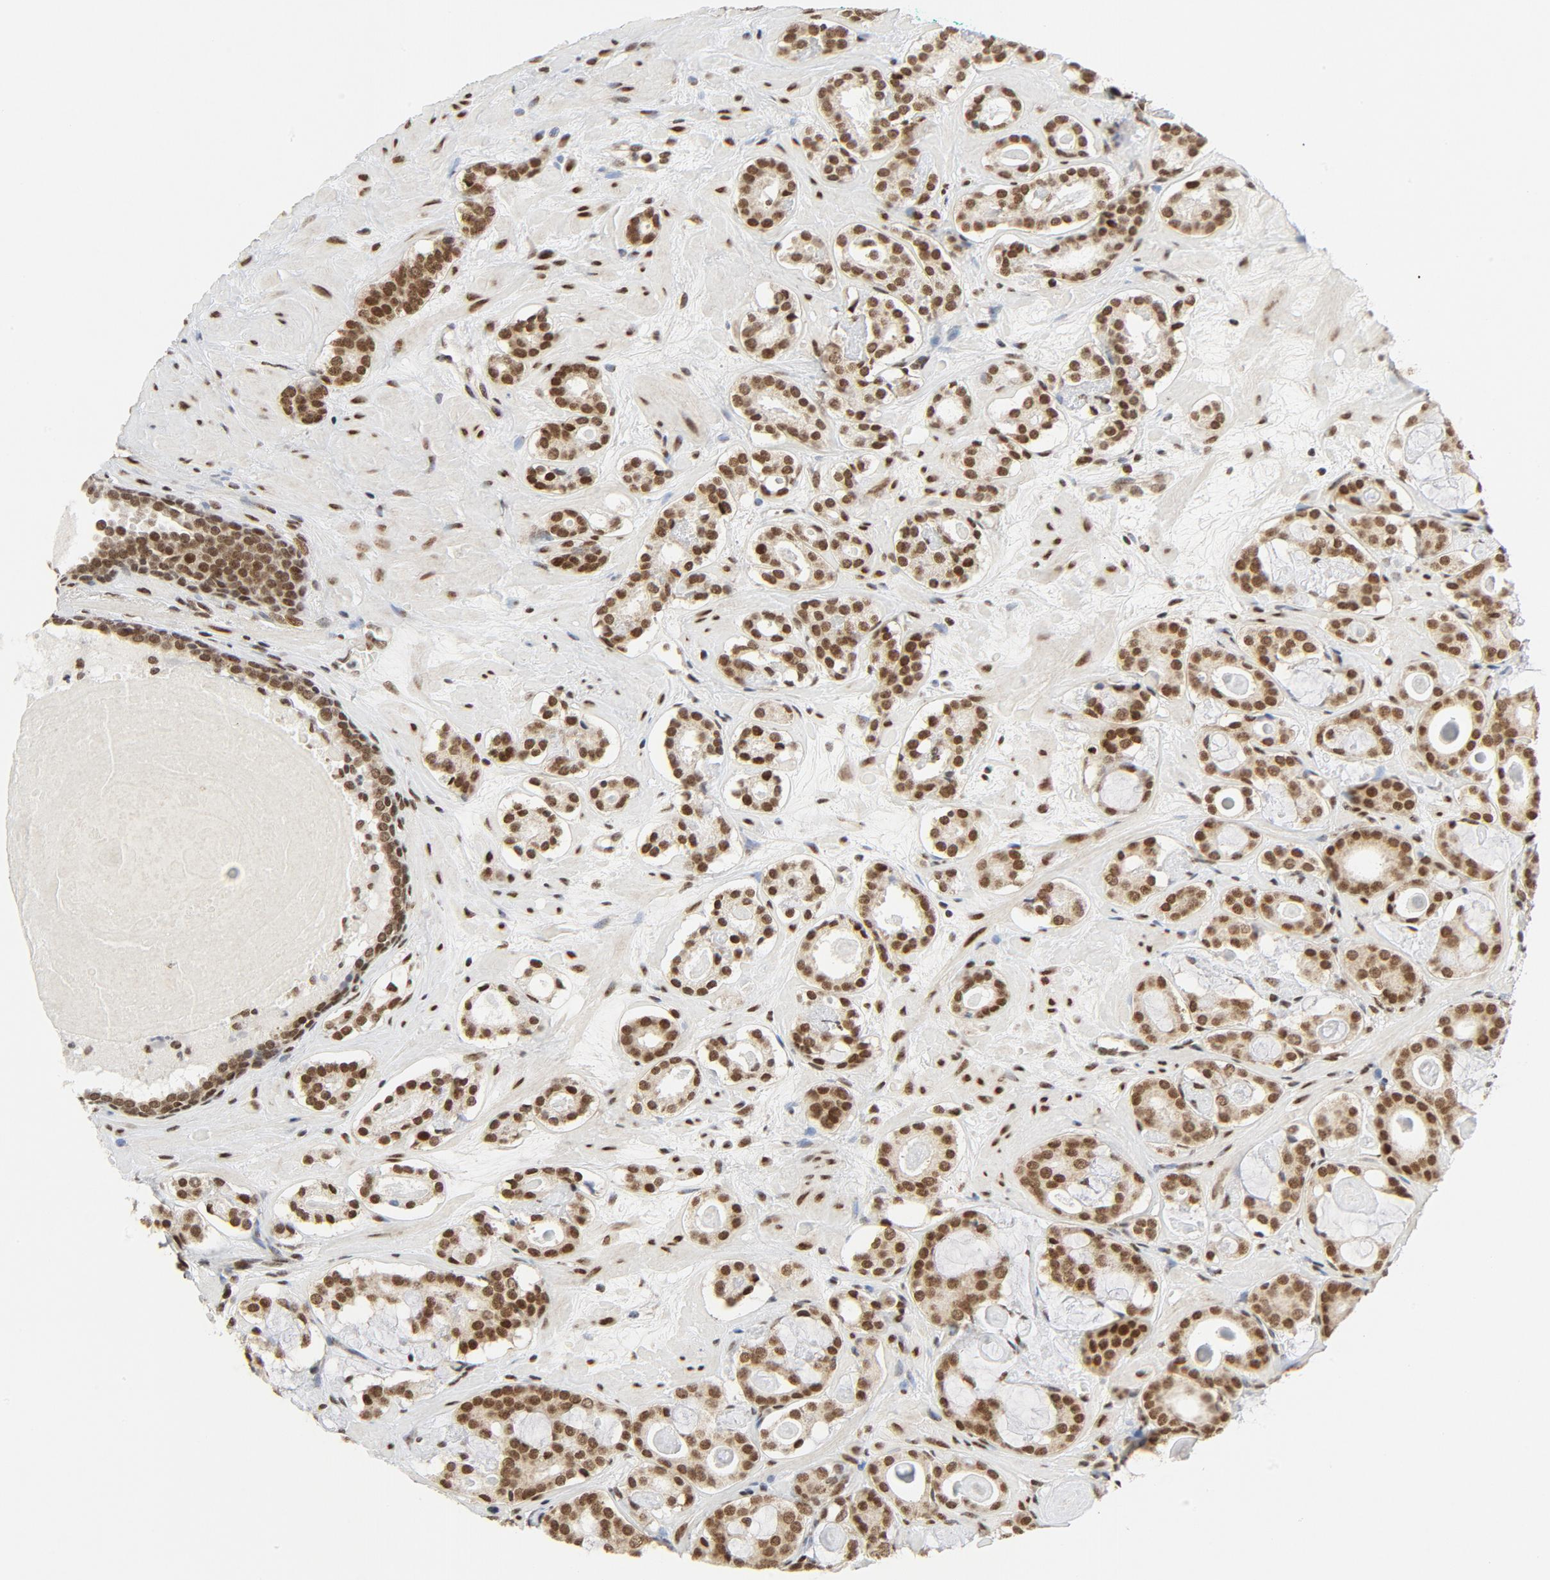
{"staining": {"intensity": "strong", "quantity": ">75%", "location": "nuclear"}, "tissue": "prostate cancer", "cell_type": "Tumor cells", "image_type": "cancer", "snomed": [{"axis": "morphology", "description": "Adenocarcinoma, Low grade"}, {"axis": "topography", "description": "Prostate"}], "caption": "Prostate cancer was stained to show a protein in brown. There is high levels of strong nuclear expression in about >75% of tumor cells.", "gene": "ERCC1", "patient": {"sex": "male", "age": 57}}